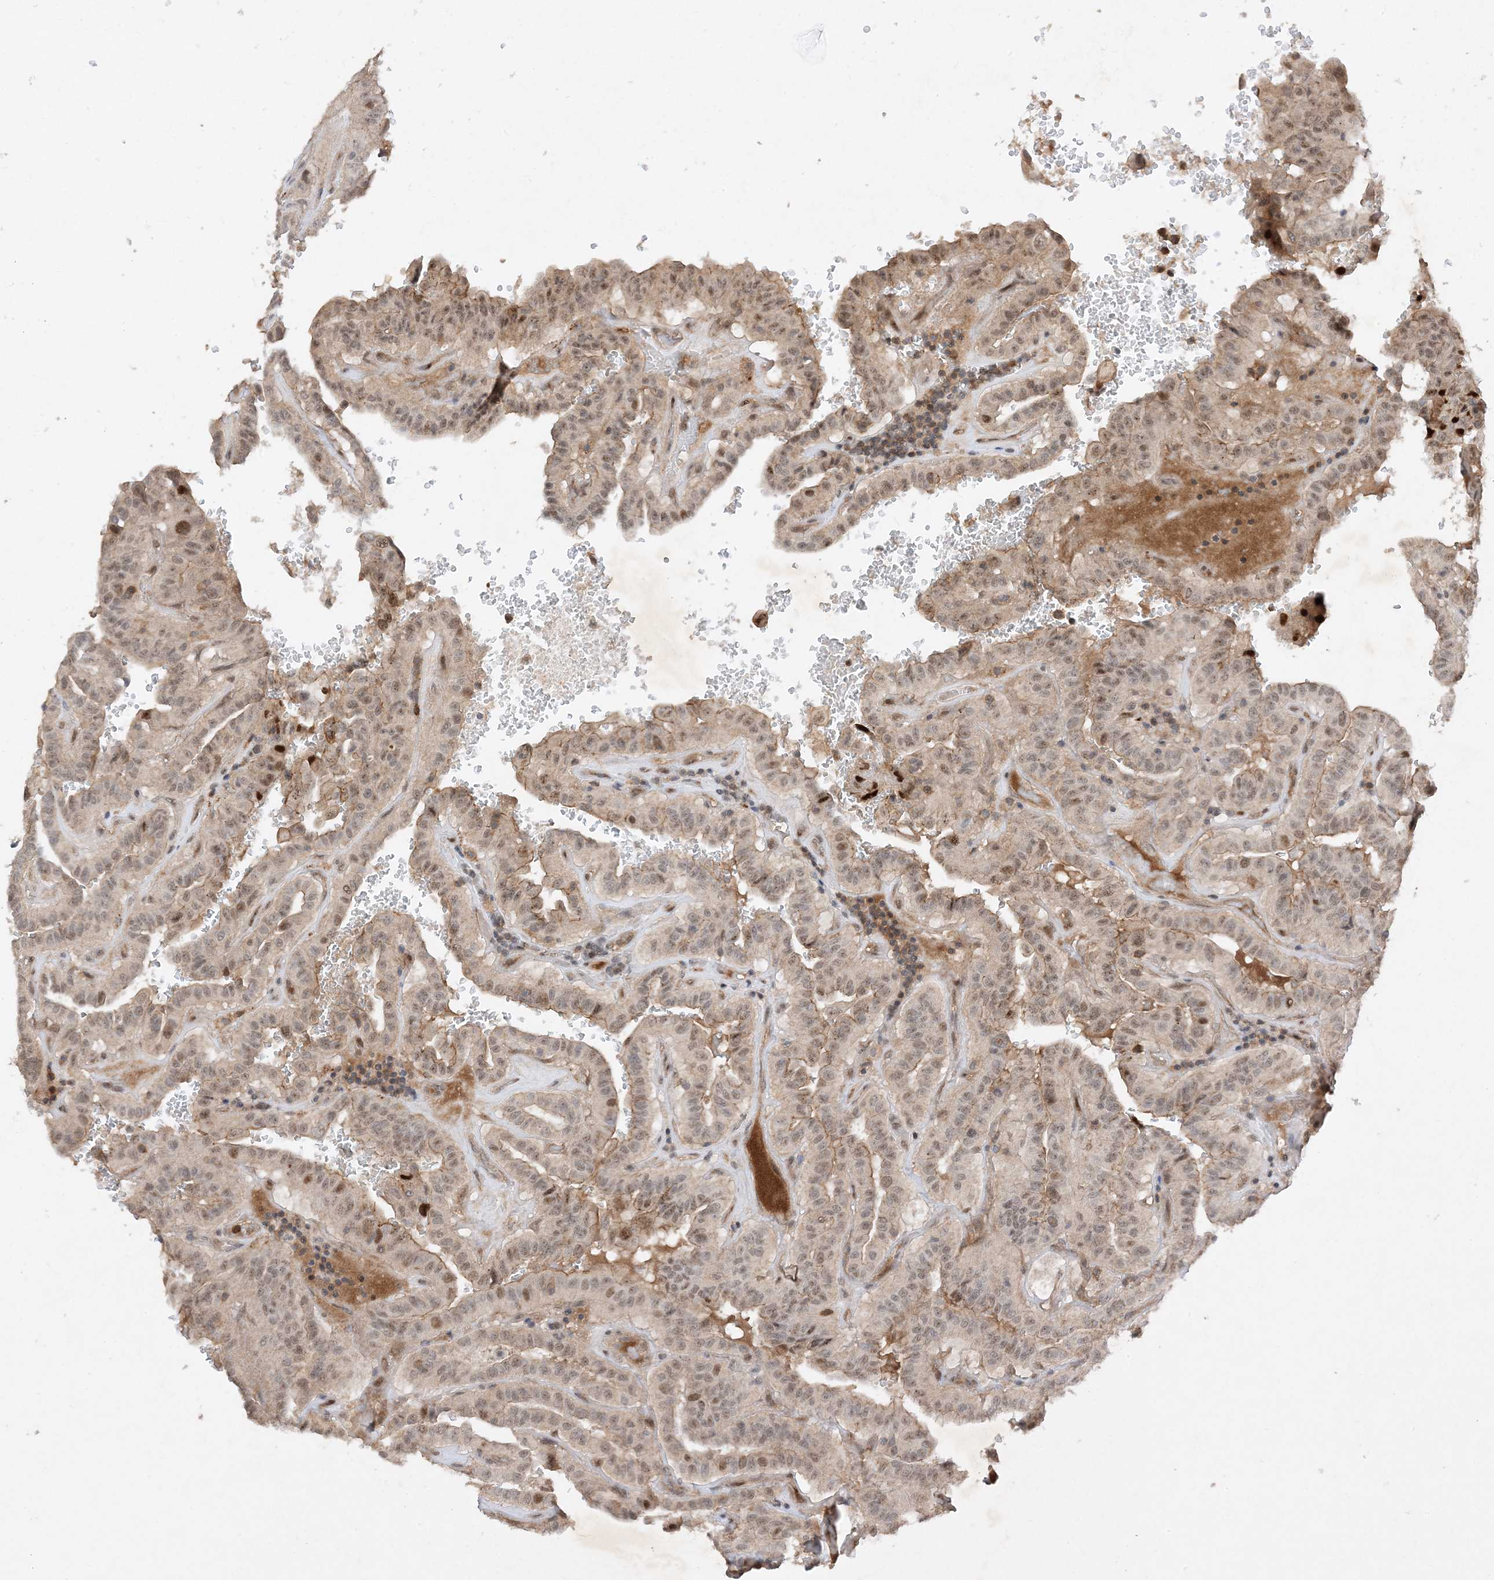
{"staining": {"intensity": "moderate", "quantity": ">75%", "location": "cytoplasmic/membranous,nuclear"}, "tissue": "thyroid cancer", "cell_type": "Tumor cells", "image_type": "cancer", "snomed": [{"axis": "morphology", "description": "Papillary adenocarcinoma, NOS"}, {"axis": "topography", "description": "Thyroid gland"}], "caption": "Thyroid cancer was stained to show a protein in brown. There is medium levels of moderate cytoplasmic/membranous and nuclear staining in about >75% of tumor cells. (DAB IHC, brown staining for protein, blue staining for nuclei).", "gene": "MAST3", "patient": {"sex": "male", "age": 77}}